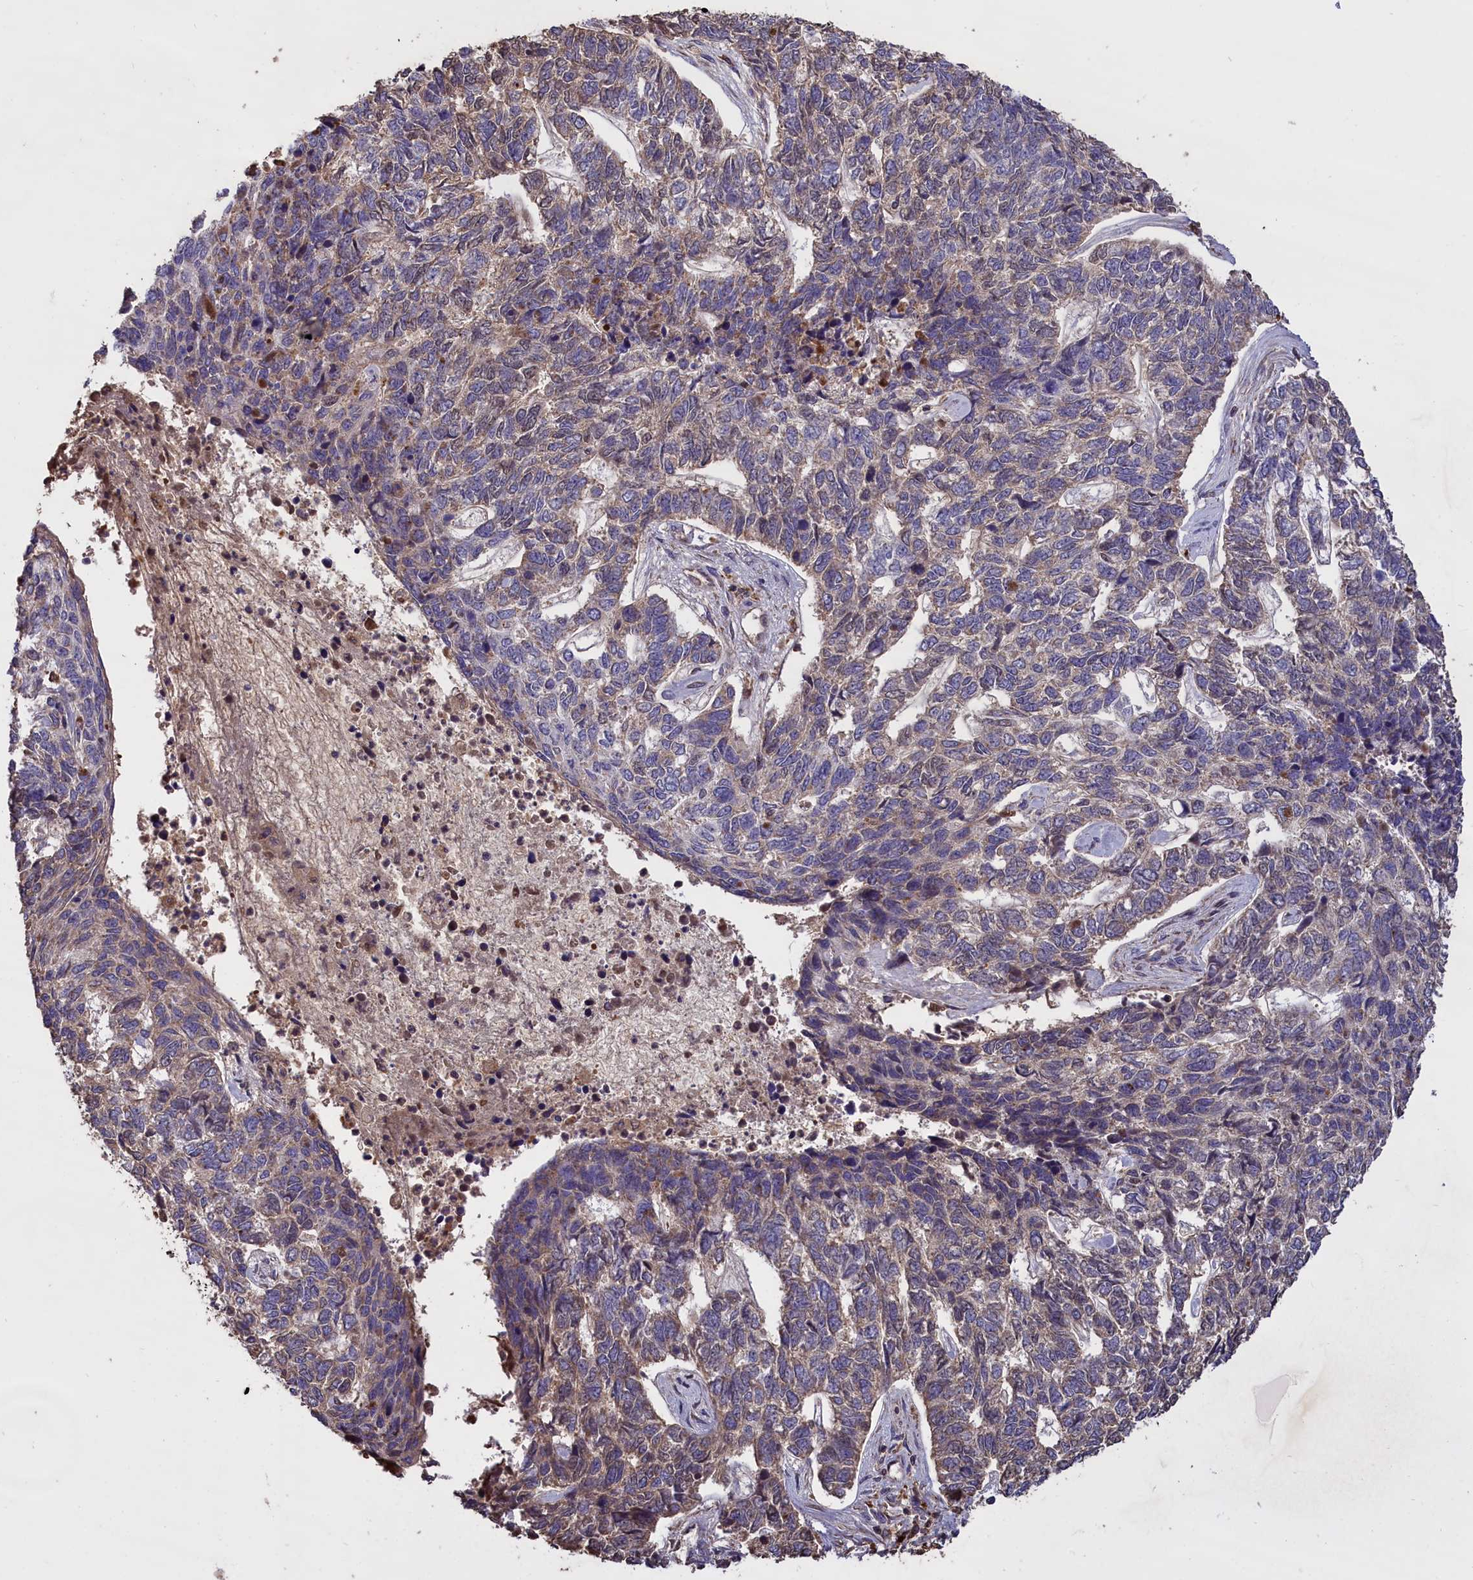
{"staining": {"intensity": "weak", "quantity": "<25%", "location": "cytoplasmic/membranous"}, "tissue": "skin cancer", "cell_type": "Tumor cells", "image_type": "cancer", "snomed": [{"axis": "morphology", "description": "Basal cell carcinoma"}, {"axis": "topography", "description": "Skin"}], "caption": "This histopathology image is of basal cell carcinoma (skin) stained with immunohistochemistry to label a protein in brown with the nuclei are counter-stained blue. There is no staining in tumor cells.", "gene": "CLRN2", "patient": {"sex": "female", "age": 65}}